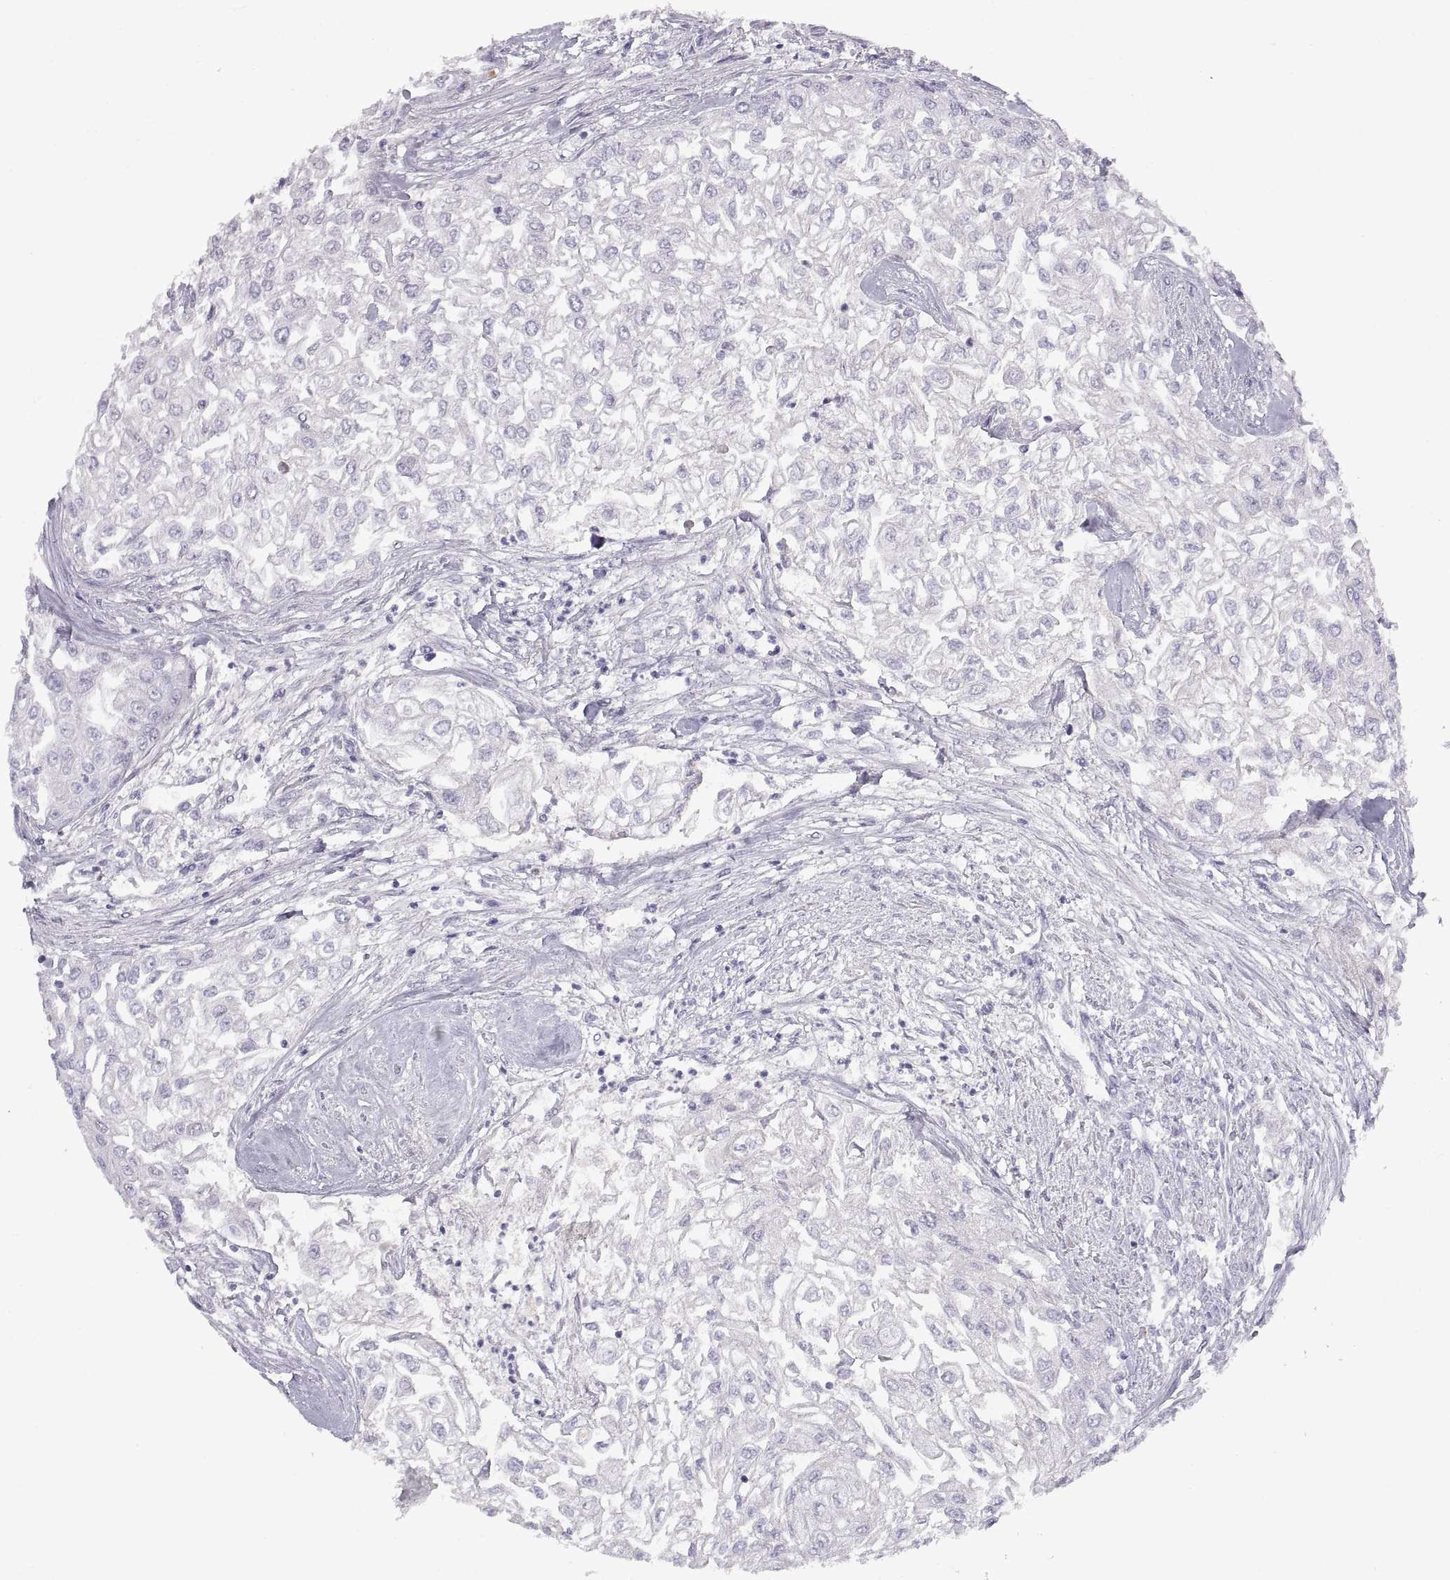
{"staining": {"intensity": "negative", "quantity": "none", "location": "none"}, "tissue": "urothelial cancer", "cell_type": "Tumor cells", "image_type": "cancer", "snomed": [{"axis": "morphology", "description": "Urothelial carcinoma, High grade"}, {"axis": "topography", "description": "Urinary bladder"}], "caption": "The histopathology image exhibits no staining of tumor cells in urothelial carcinoma (high-grade).", "gene": "CRYBB3", "patient": {"sex": "male", "age": 62}}